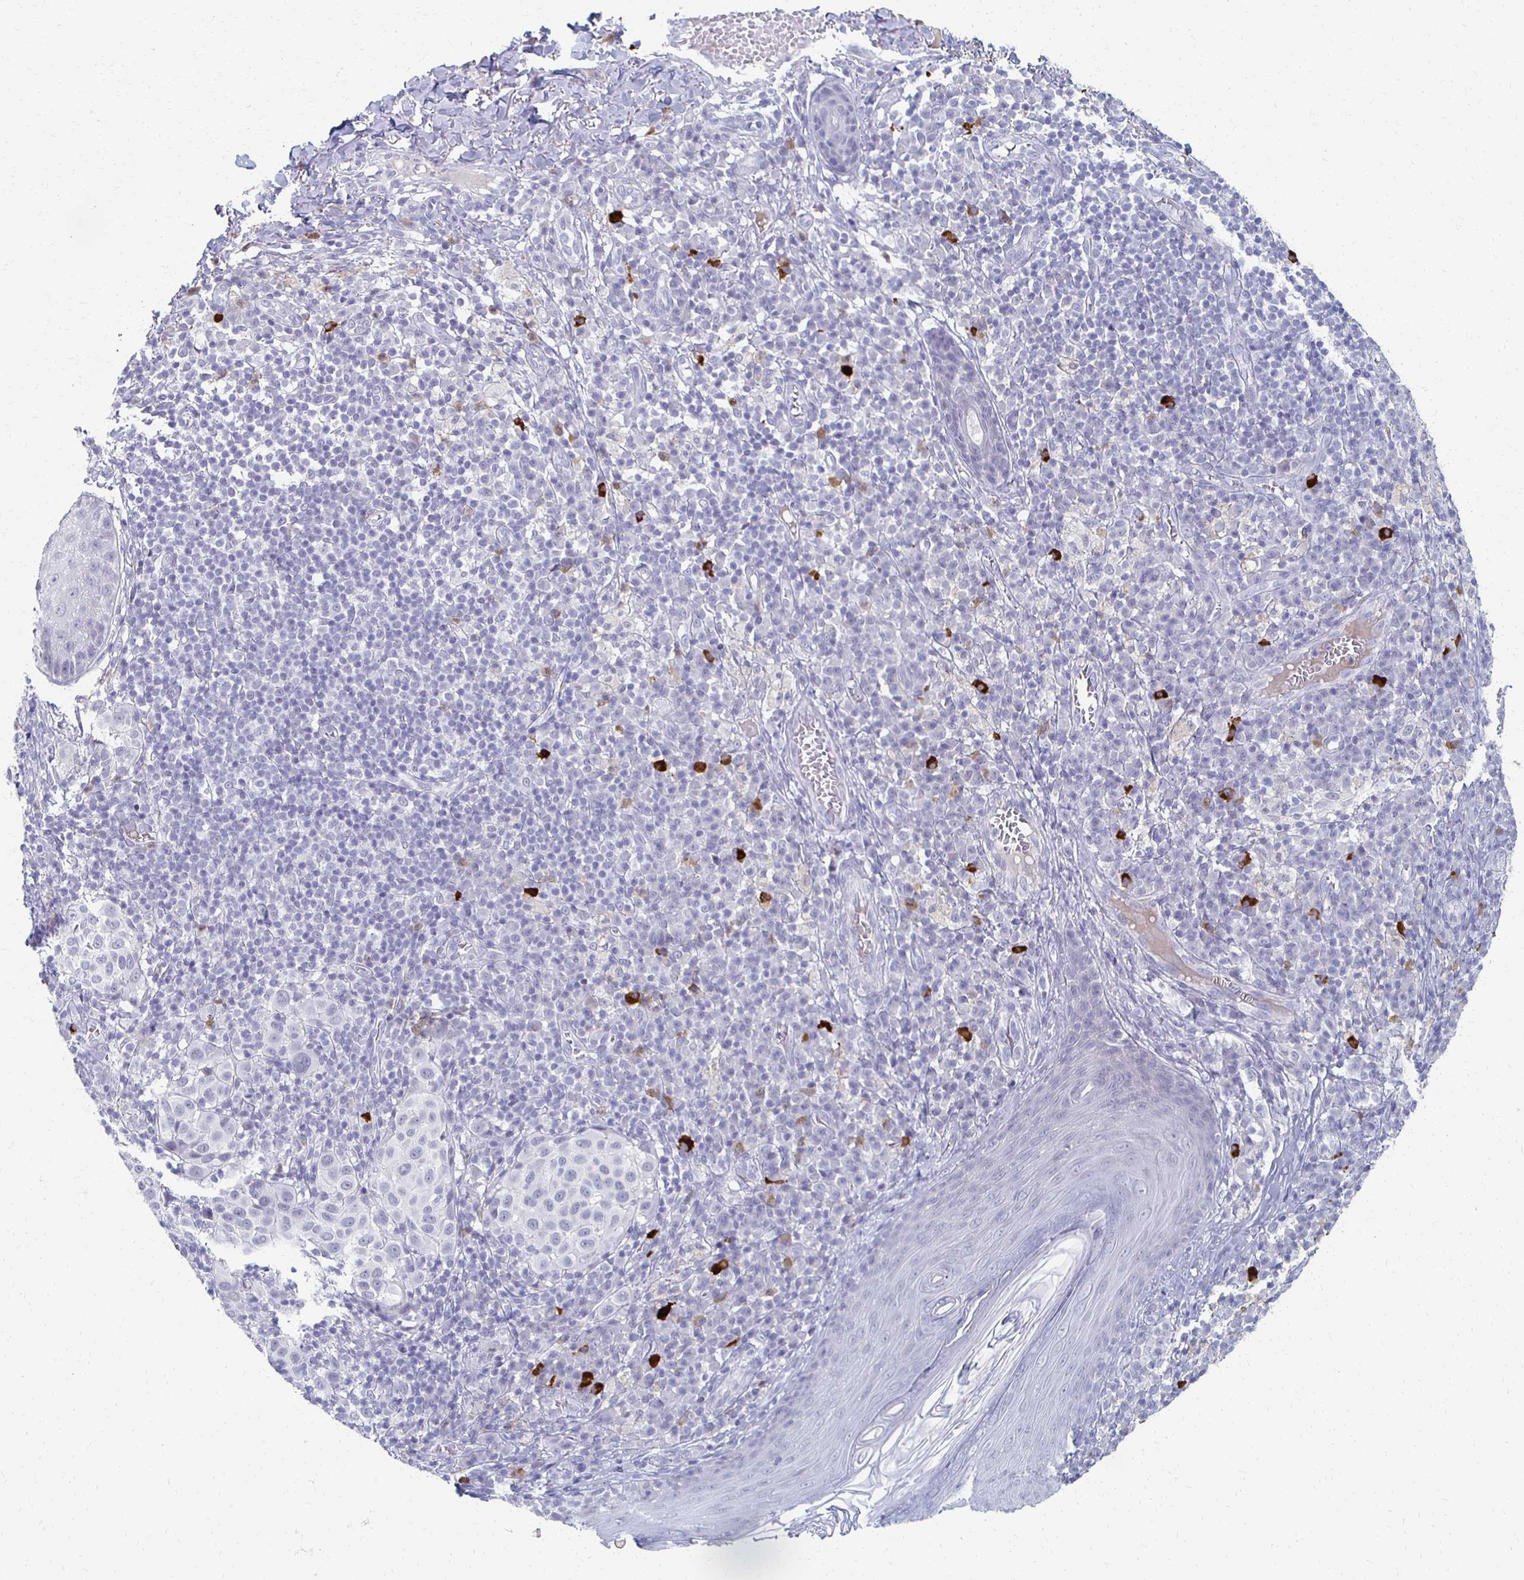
{"staining": {"intensity": "negative", "quantity": "none", "location": "none"}, "tissue": "melanoma", "cell_type": "Tumor cells", "image_type": "cancer", "snomed": [{"axis": "morphology", "description": "Malignant melanoma, NOS"}, {"axis": "topography", "description": "Skin"}], "caption": "A high-resolution photomicrograph shows immunohistochemistry staining of malignant melanoma, which exhibits no significant staining in tumor cells.", "gene": "CXCR2", "patient": {"sex": "male", "age": 38}}